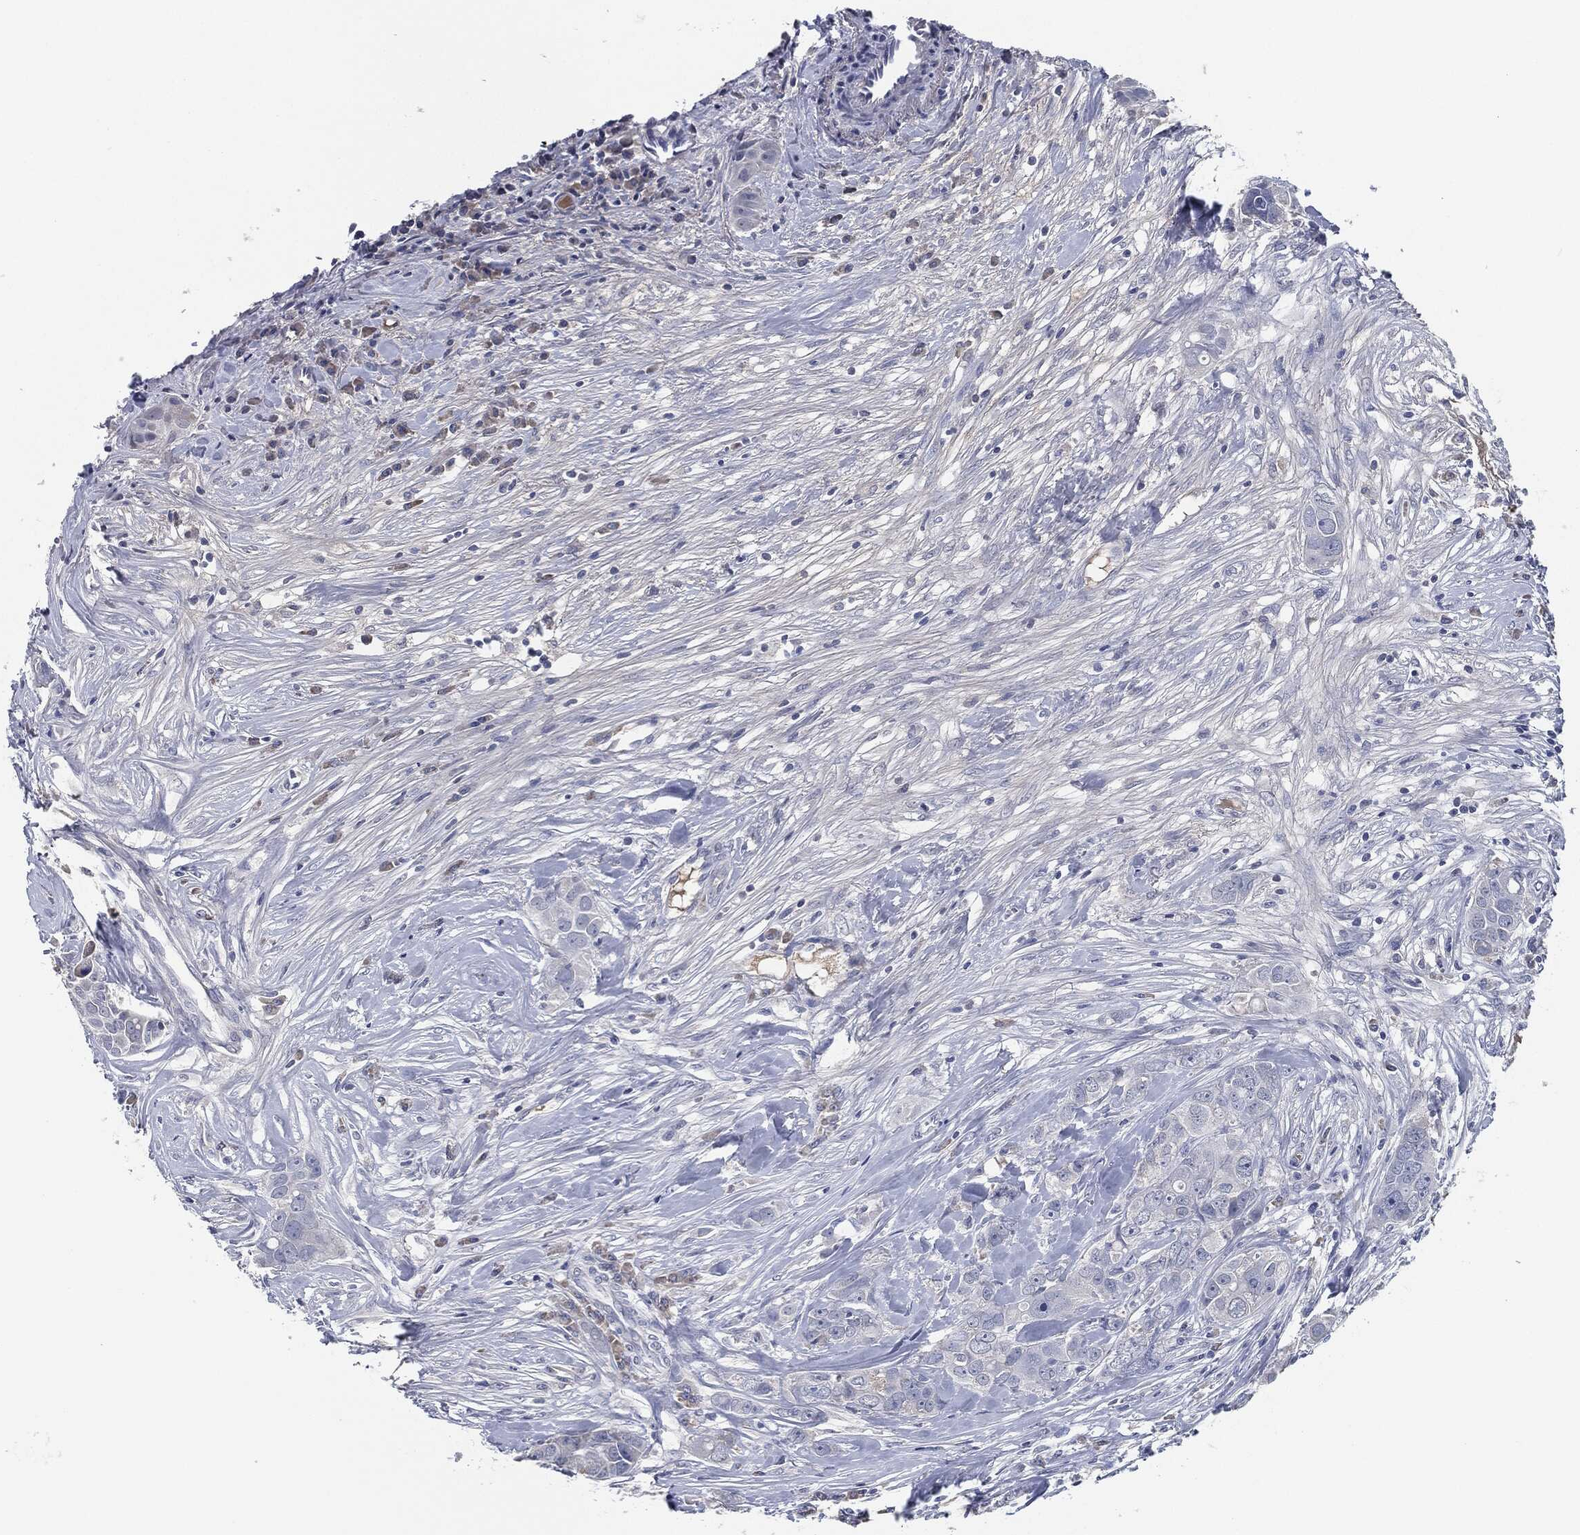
{"staining": {"intensity": "negative", "quantity": "none", "location": "none"}, "tissue": "breast cancer", "cell_type": "Tumor cells", "image_type": "cancer", "snomed": [{"axis": "morphology", "description": "Duct carcinoma"}, {"axis": "topography", "description": "Breast"}], "caption": "Human breast intraductal carcinoma stained for a protein using IHC displays no staining in tumor cells.", "gene": "IL2RG", "patient": {"sex": "female", "age": 43}}